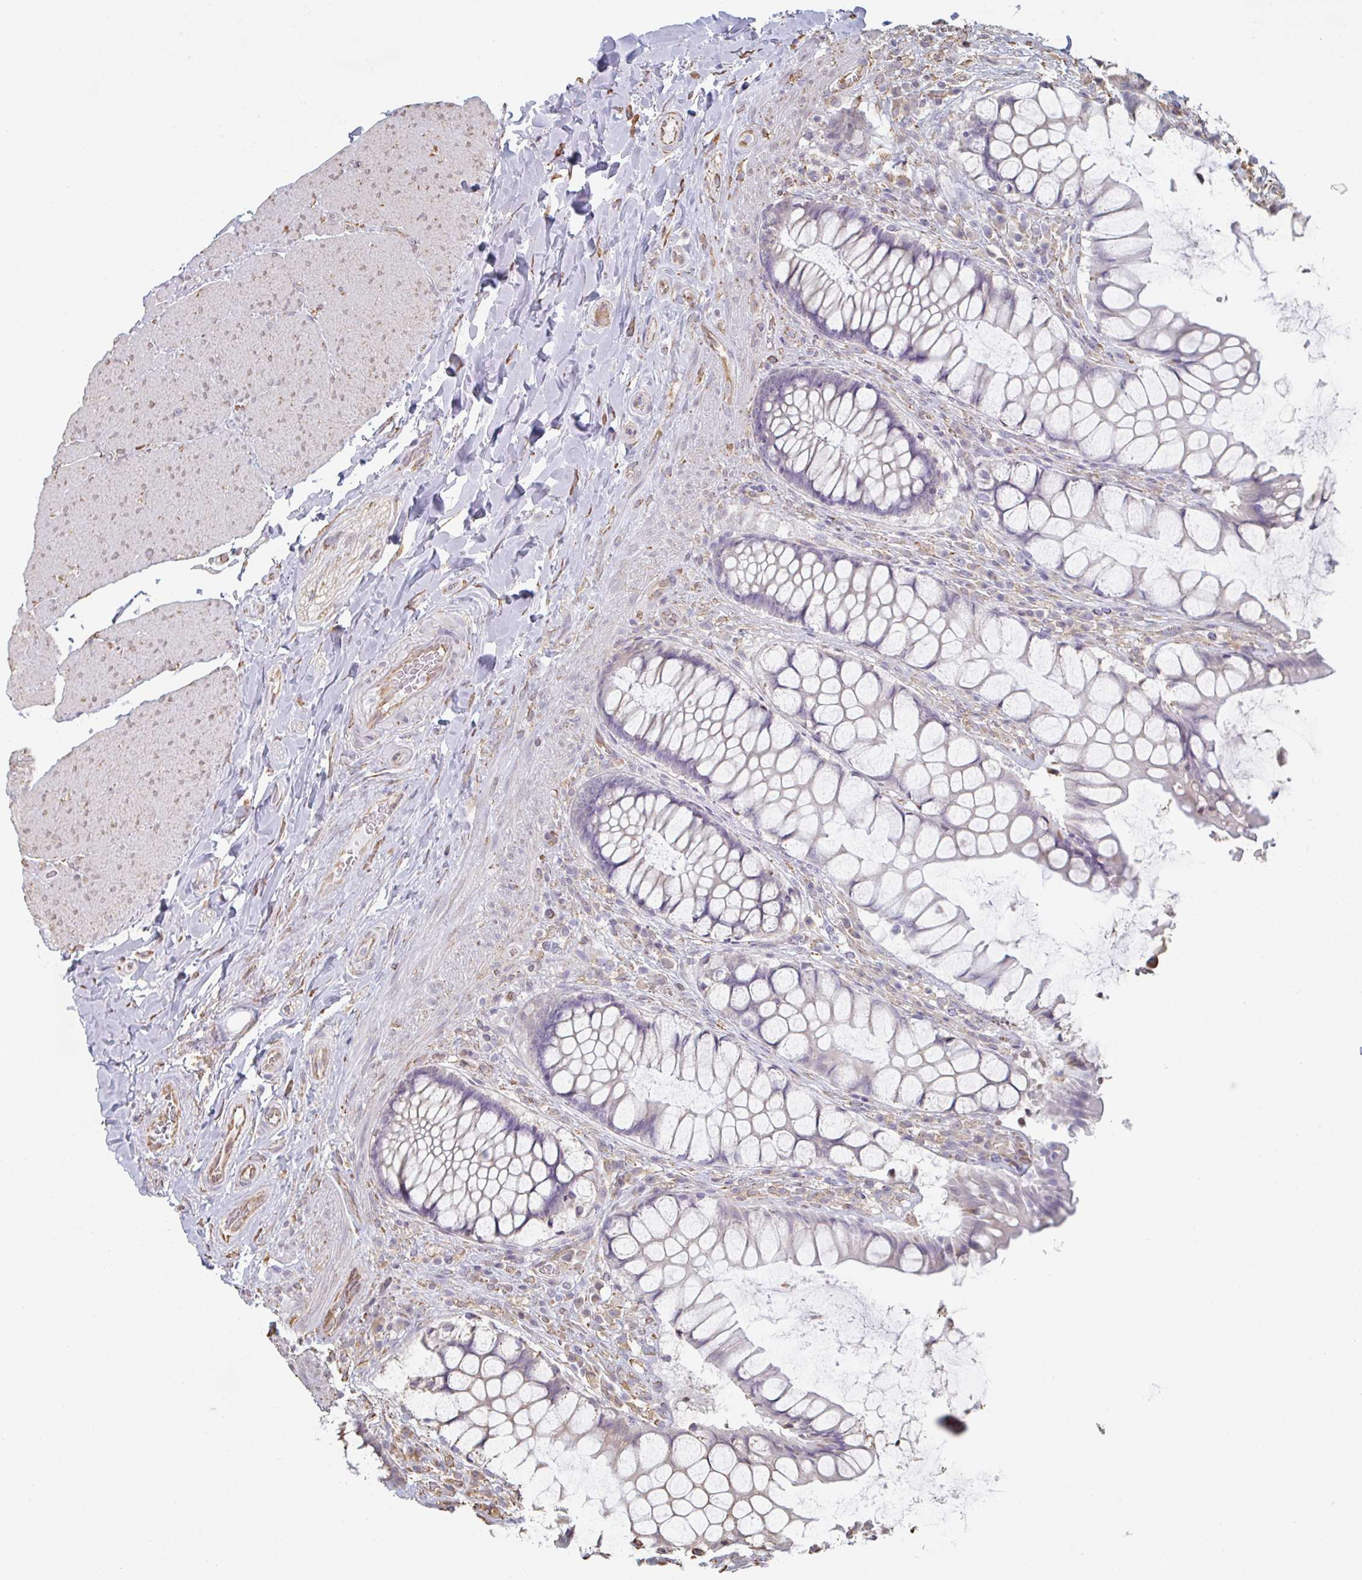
{"staining": {"intensity": "negative", "quantity": "none", "location": "none"}, "tissue": "rectum", "cell_type": "Glandular cells", "image_type": "normal", "snomed": [{"axis": "morphology", "description": "Normal tissue, NOS"}, {"axis": "topography", "description": "Rectum"}], "caption": "There is no significant positivity in glandular cells of rectum. Brightfield microscopy of IHC stained with DAB (3,3'-diaminobenzidine) (brown) and hematoxylin (blue), captured at high magnification.", "gene": "RAB5IF", "patient": {"sex": "female", "age": 58}}